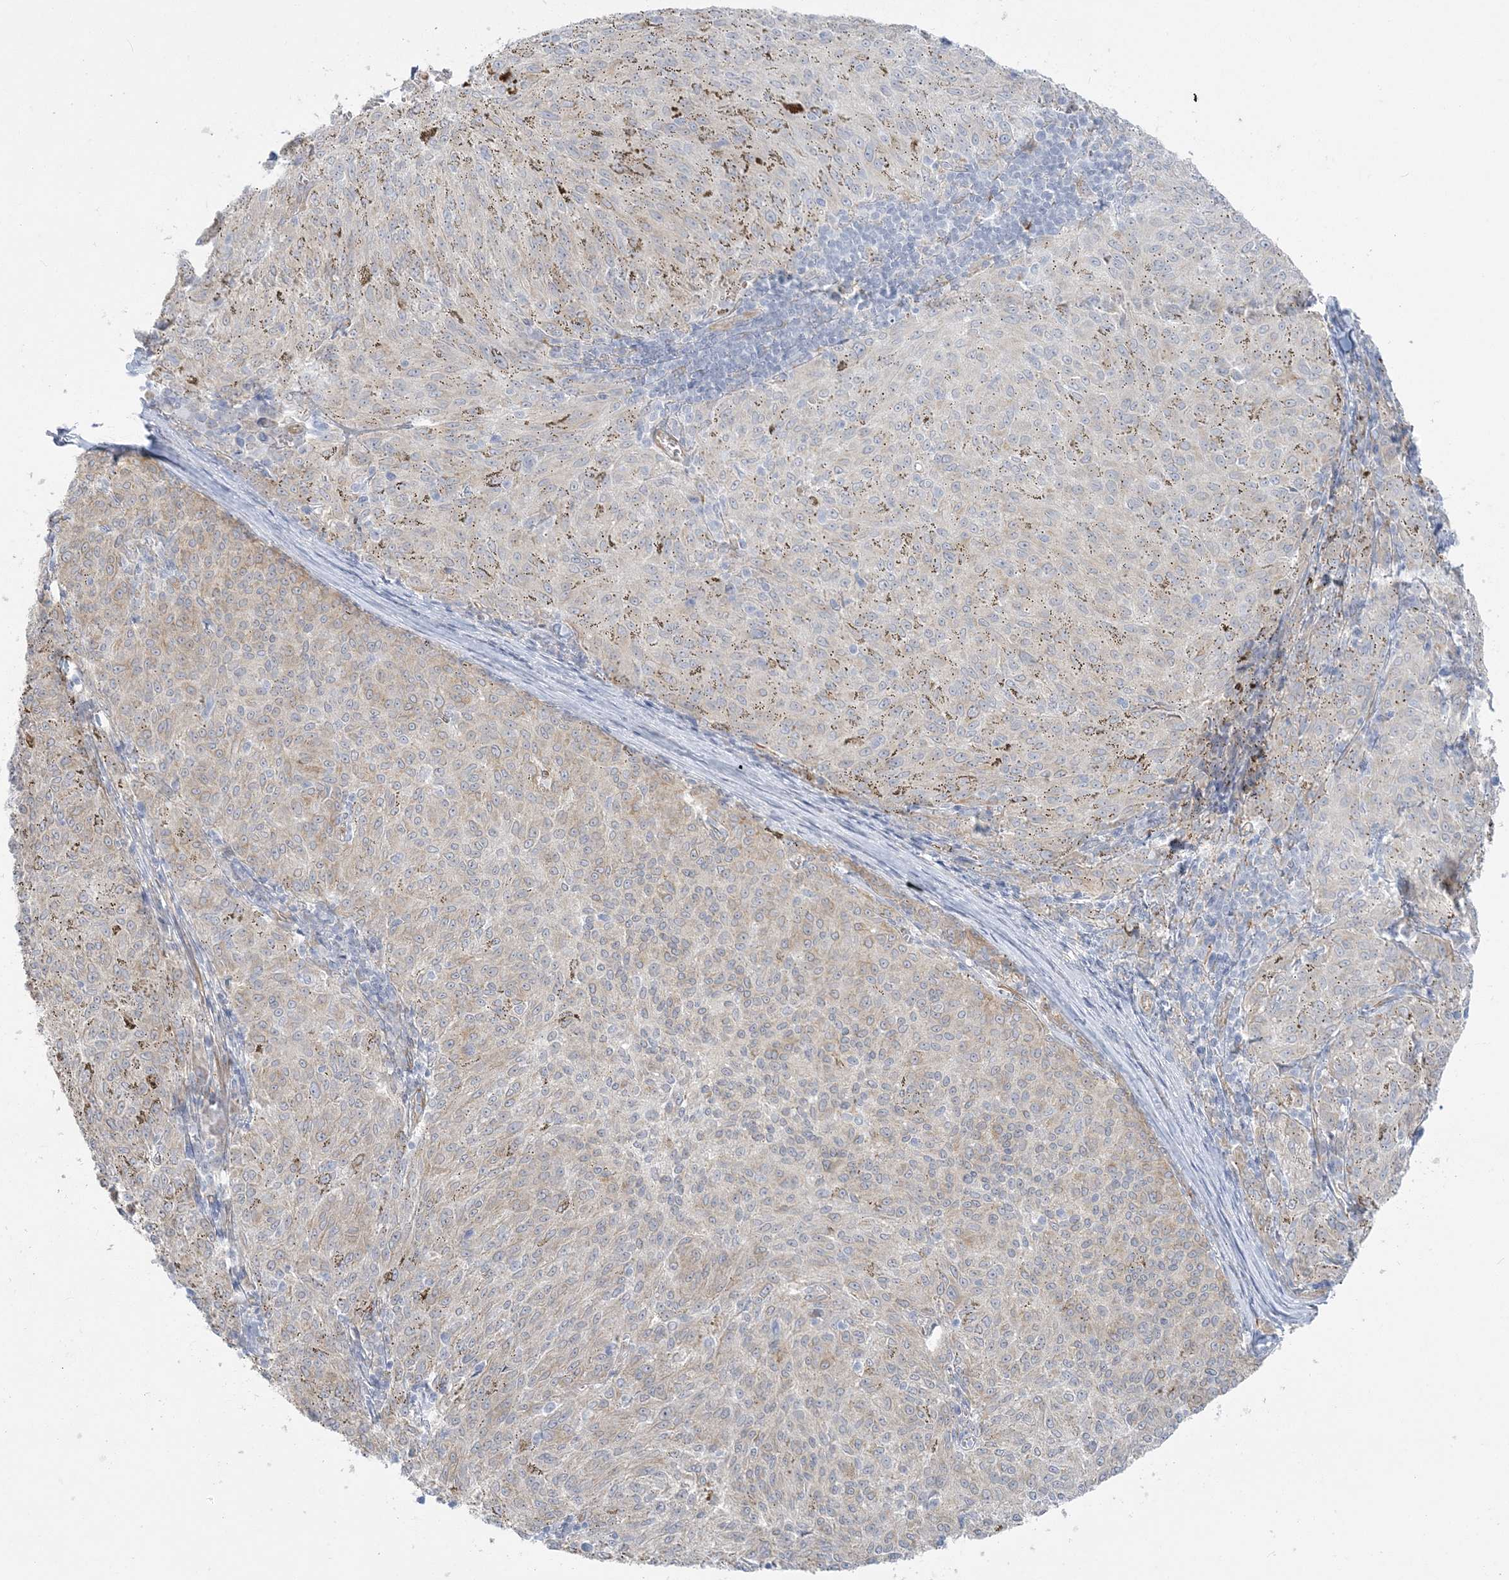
{"staining": {"intensity": "negative", "quantity": "none", "location": "none"}, "tissue": "melanoma", "cell_type": "Tumor cells", "image_type": "cancer", "snomed": [{"axis": "morphology", "description": "Malignant melanoma, NOS"}, {"axis": "topography", "description": "Skin"}], "caption": "Immunohistochemistry (IHC) photomicrograph of neoplastic tissue: human melanoma stained with DAB (3,3'-diaminobenzidine) displays no significant protein staining in tumor cells. (DAB IHC visualized using brightfield microscopy, high magnification).", "gene": "ZC3H6", "patient": {"sex": "female", "age": 72}}